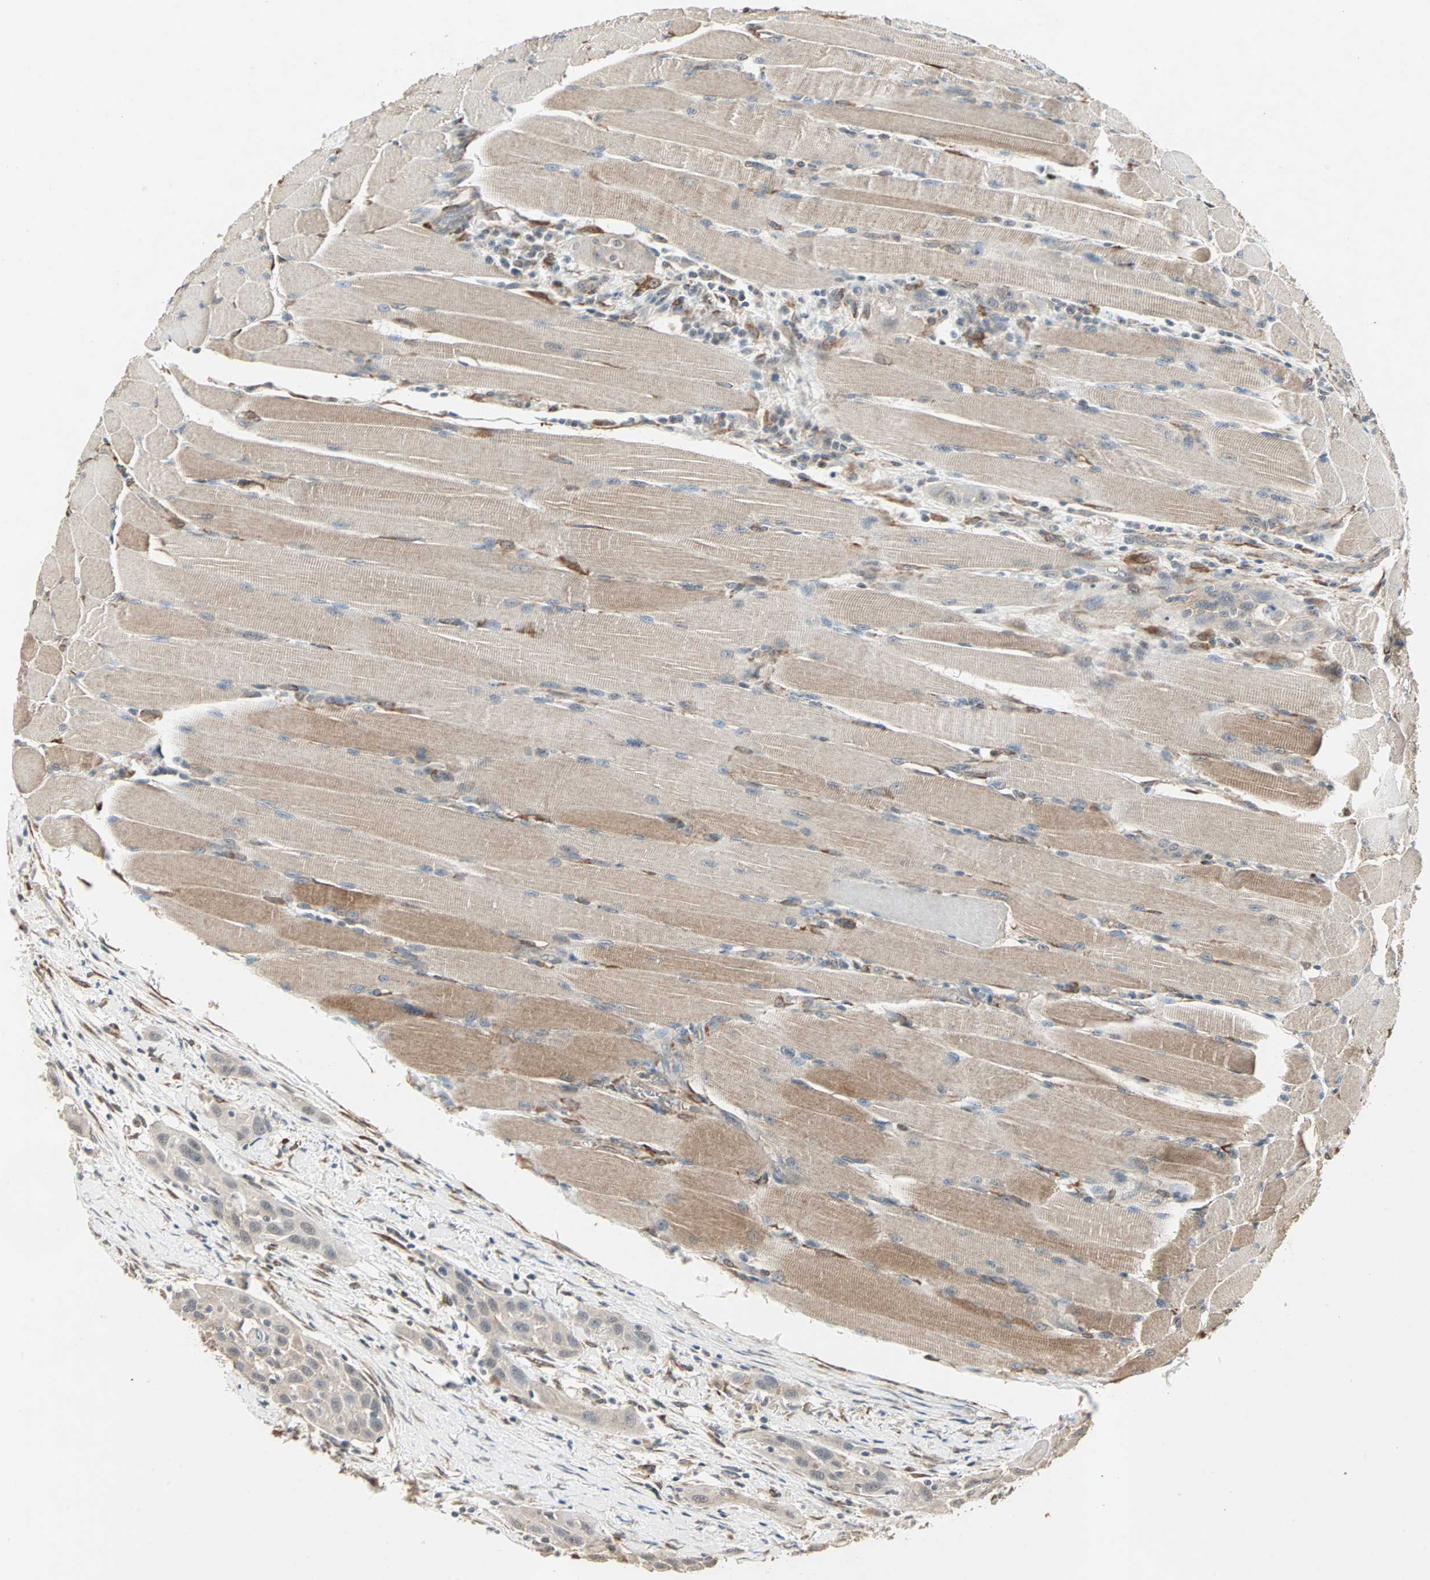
{"staining": {"intensity": "weak", "quantity": "<25%", "location": "cytoplasmic/membranous"}, "tissue": "head and neck cancer", "cell_type": "Tumor cells", "image_type": "cancer", "snomed": [{"axis": "morphology", "description": "Squamous cell carcinoma, NOS"}, {"axis": "topography", "description": "Oral tissue"}, {"axis": "topography", "description": "Head-Neck"}], "caption": "The micrograph demonstrates no significant positivity in tumor cells of head and neck cancer (squamous cell carcinoma).", "gene": "TRPV4", "patient": {"sex": "female", "age": 50}}